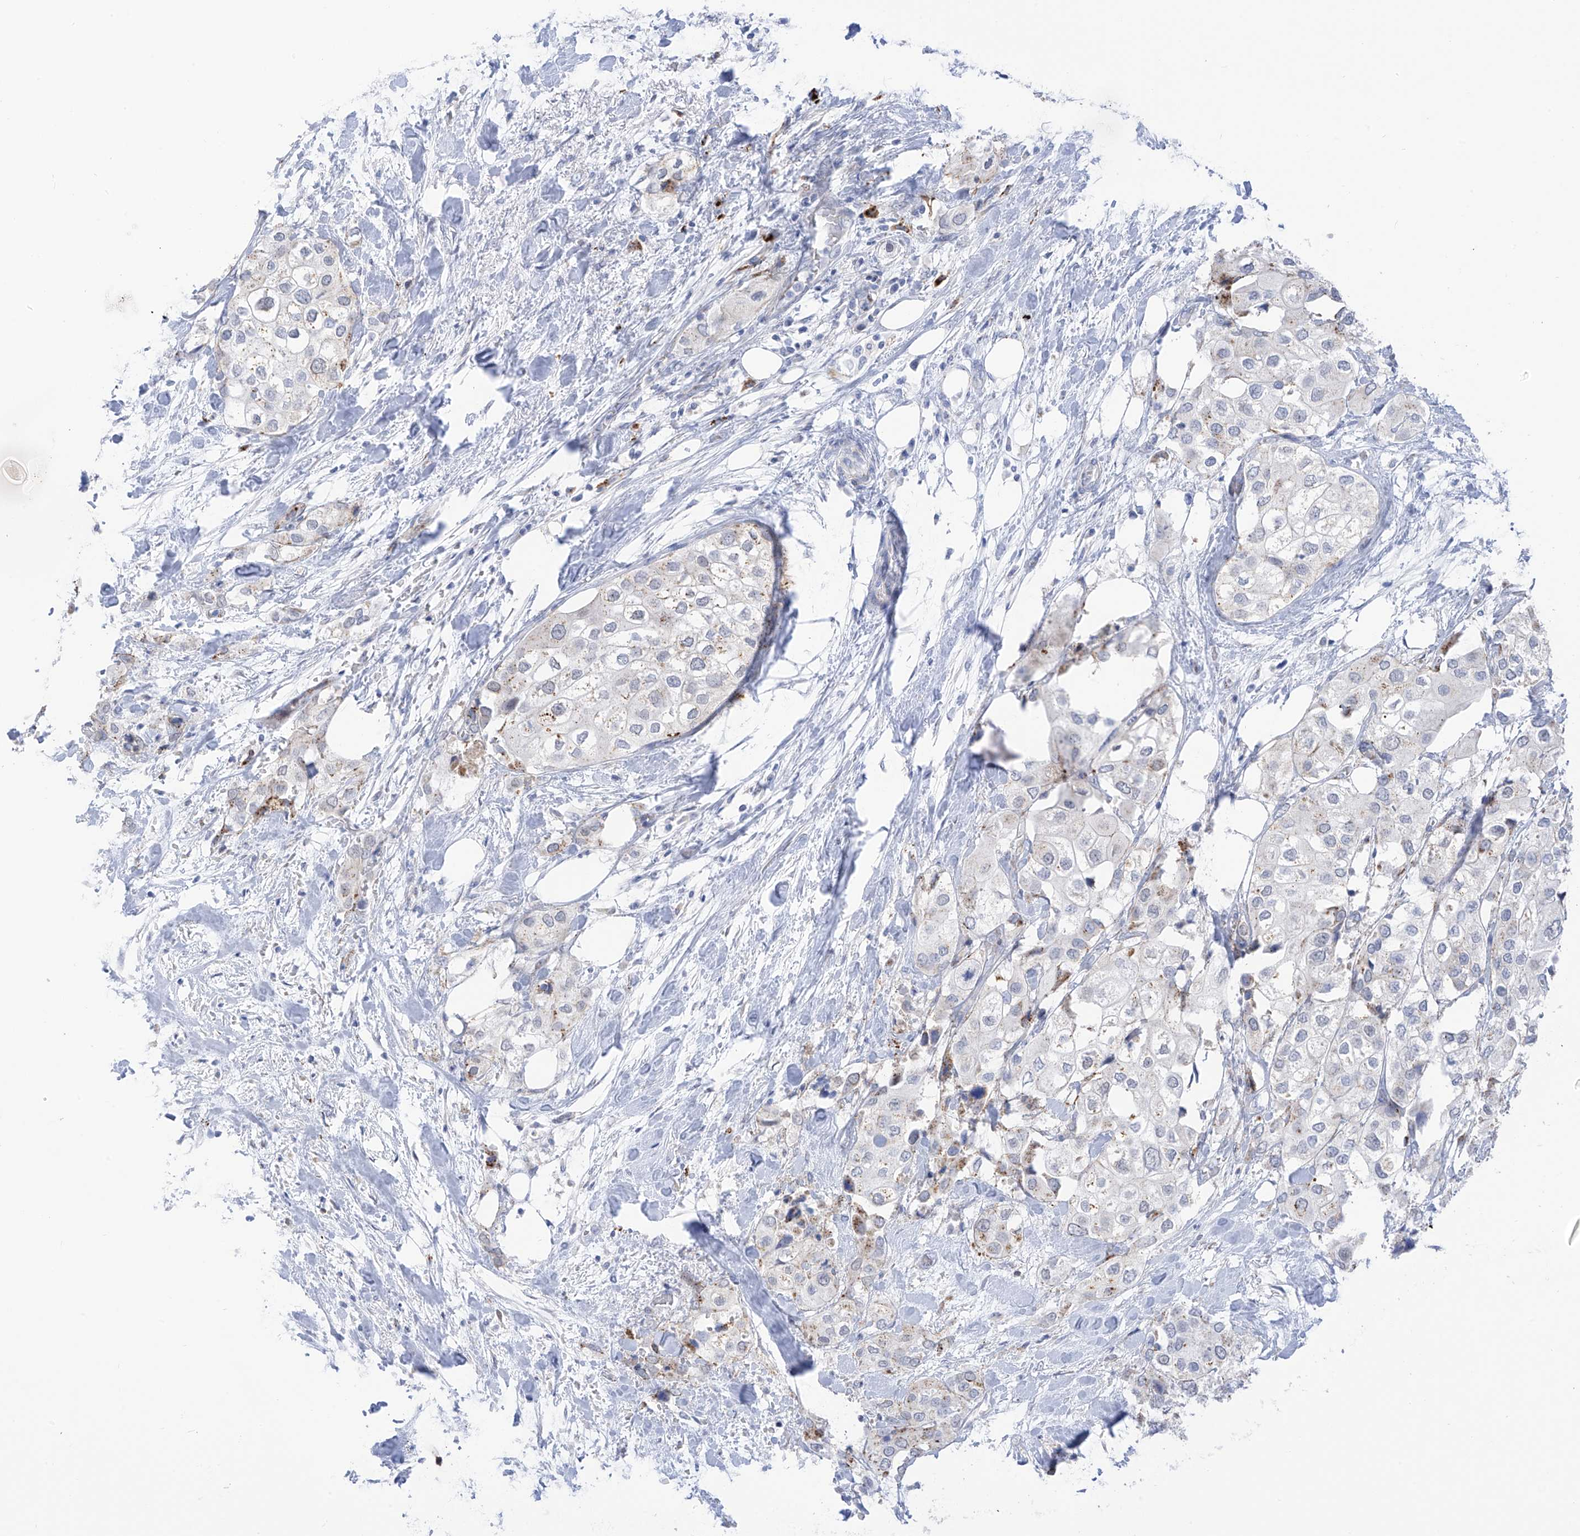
{"staining": {"intensity": "negative", "quantity": "none", "location": "none"}, "tissue": "urothelial cancer", "cell_type": "Tumor cells", "image_type": "cancer", "snomed": [{"axis": "morphology", "description": "Urothelial carcinoma, High grade"}, {"axis": "topography", "description": "Urinary bladder"}], "caption": "Immunohistochemistry (IHC) of human urothelial cancer shows no staining in tumor cells.", "gene": "PSPH", "patient": {"sex": "male", "age": 64}}